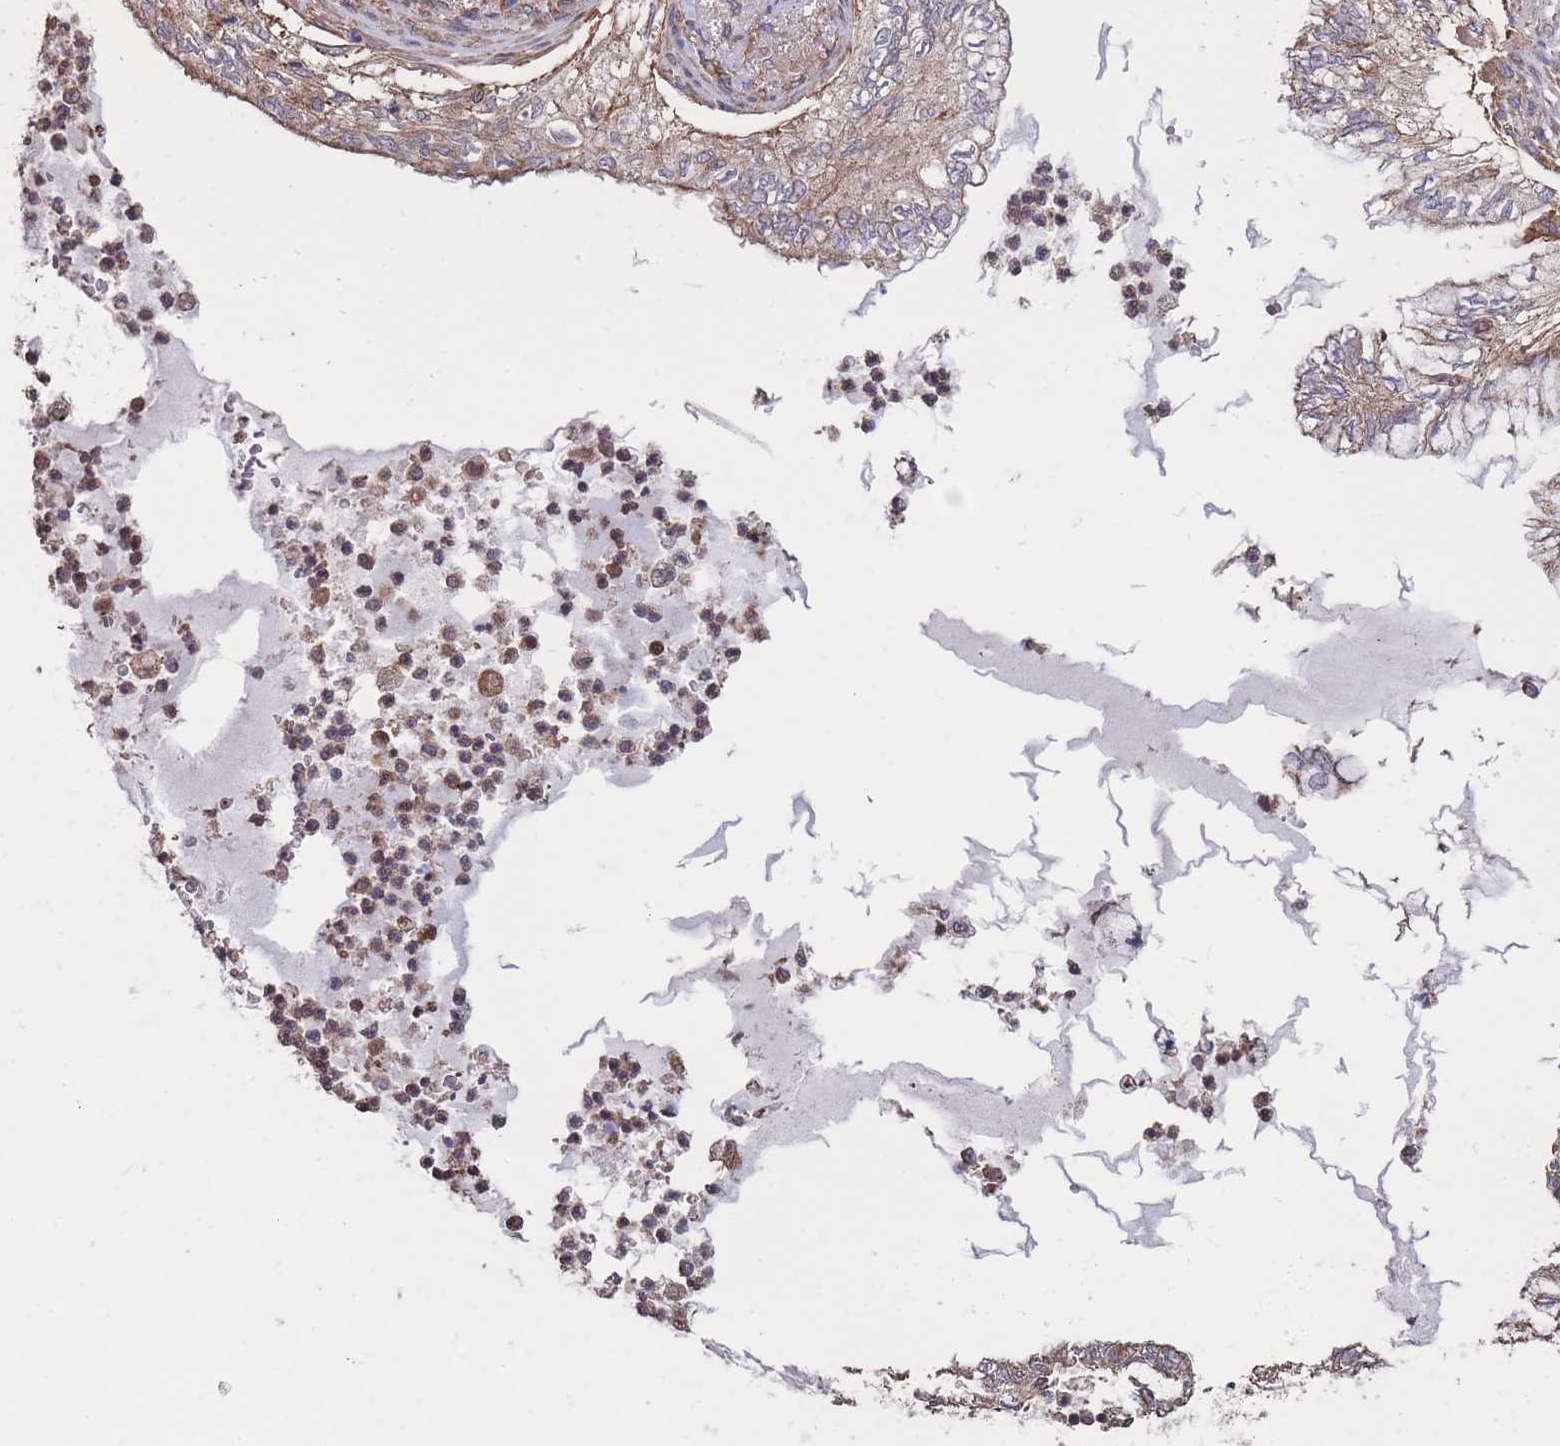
{"staining": {"intensity": "weak", "quantity": "<25%", "location": "cytoplasmic/membranous"}, "tissue": "lung cancer", "cell_type": "Tumor cells", "image_type": "cancer", "snomed": [{"axis": "morphology", "description": "Adenocarcinoma, NOS"}, {"axis": "topography", "description": "Lung"}], "caption": "DAB (3,3'-diaminobenzidine) immunohistochemical staining of human adenocarcinoma (lung) displays no significant staining in tumor cells.", "gene": "NUDT21", "patient": {"sex": "female", "age": 70}}